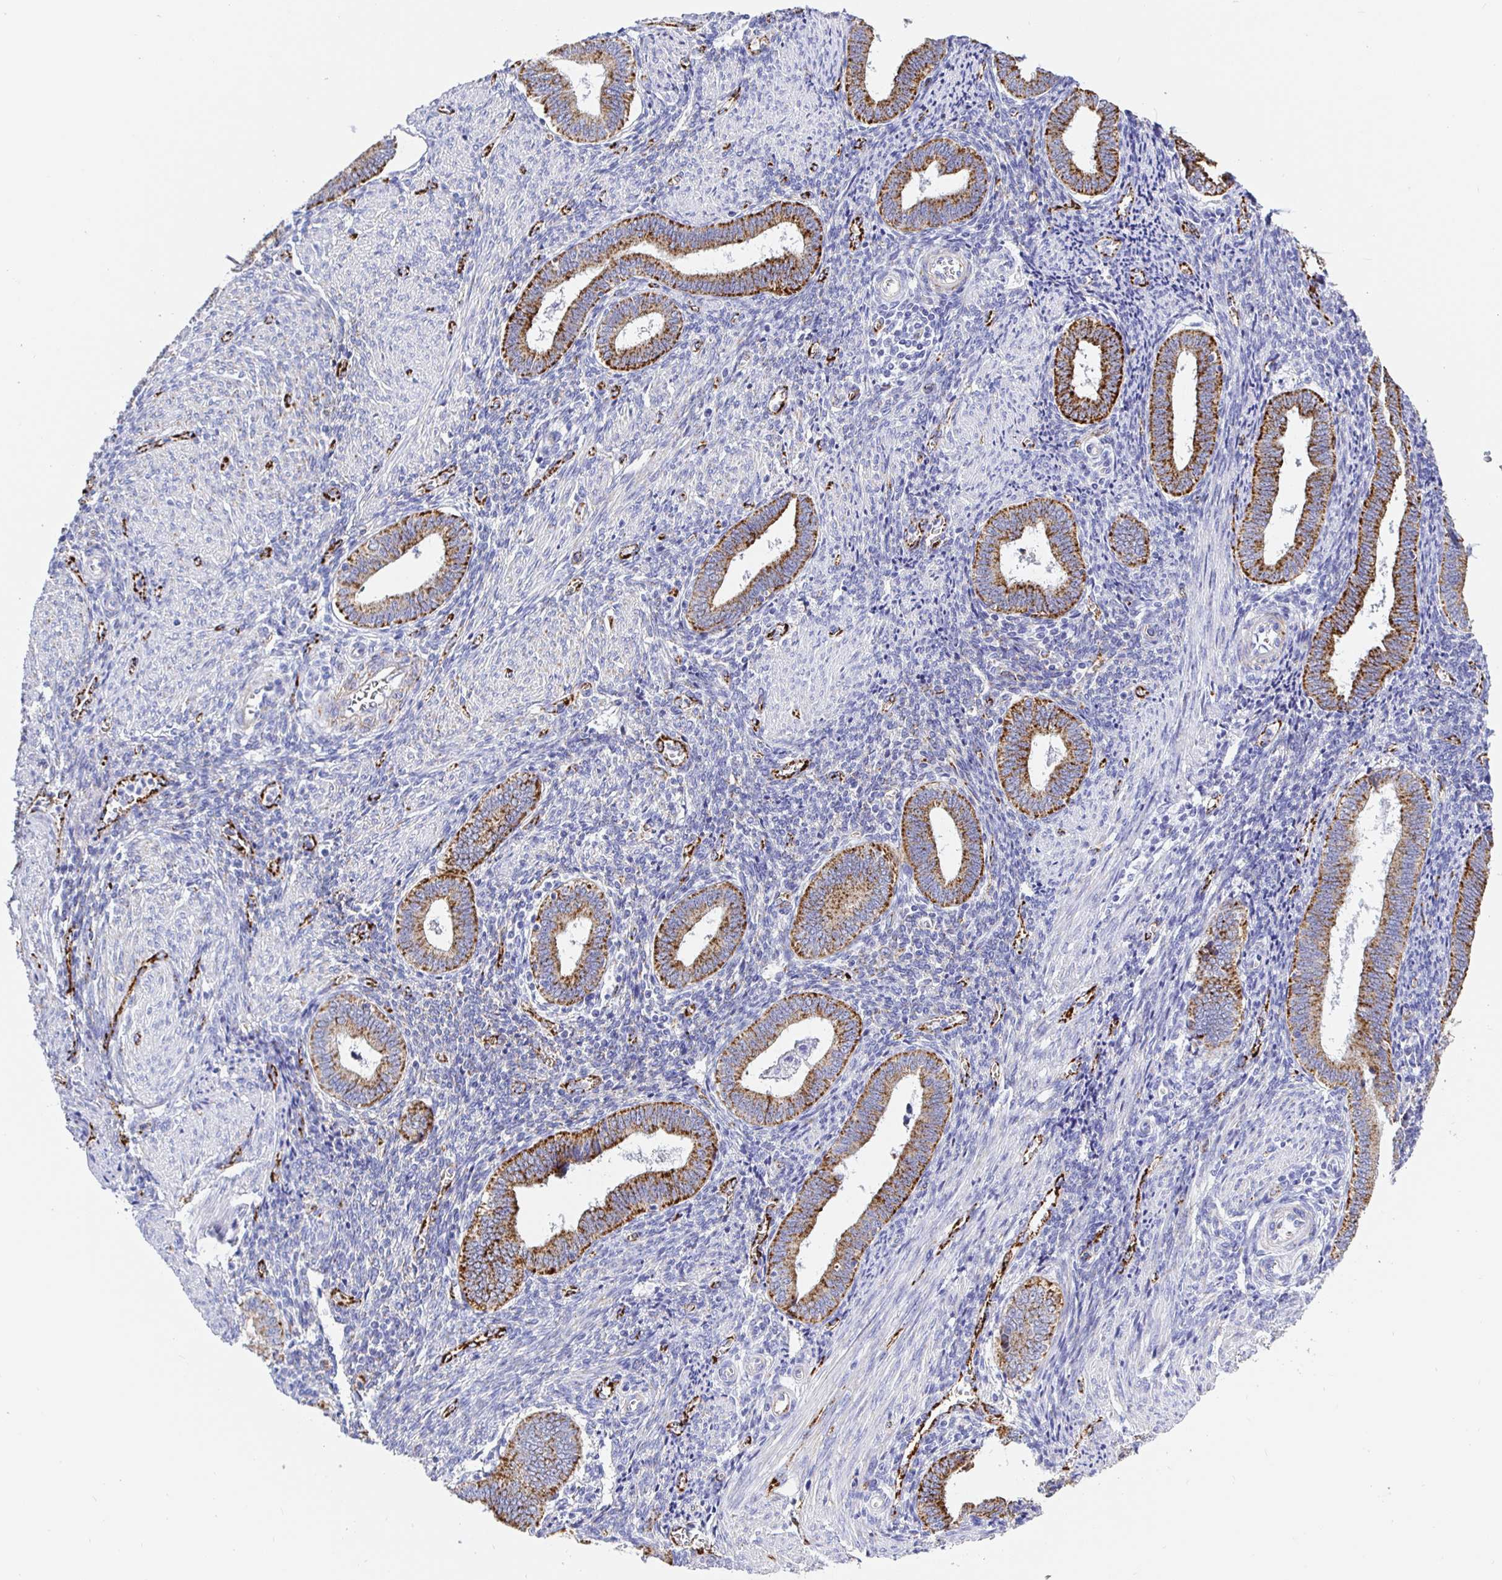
{"staining": {"intensity": "weak", "quantity": "<25%", "location": "cytoplasmic/membranous"}, "tissue": "endometrium", "cell_type": "Cells in endometrial stroma", "image_type": "normal", "snomed": [{"axis": "morphology", "description": "Normal tissue, NOS"}, {"axis": "topography", "description": "Endometrium"}], "caption": "IHC of benign endometrium exhibits no positivity in cells in endometrial stroma.", "gene": "MAOA", "patient": {"sex": "female", "age": 42}}